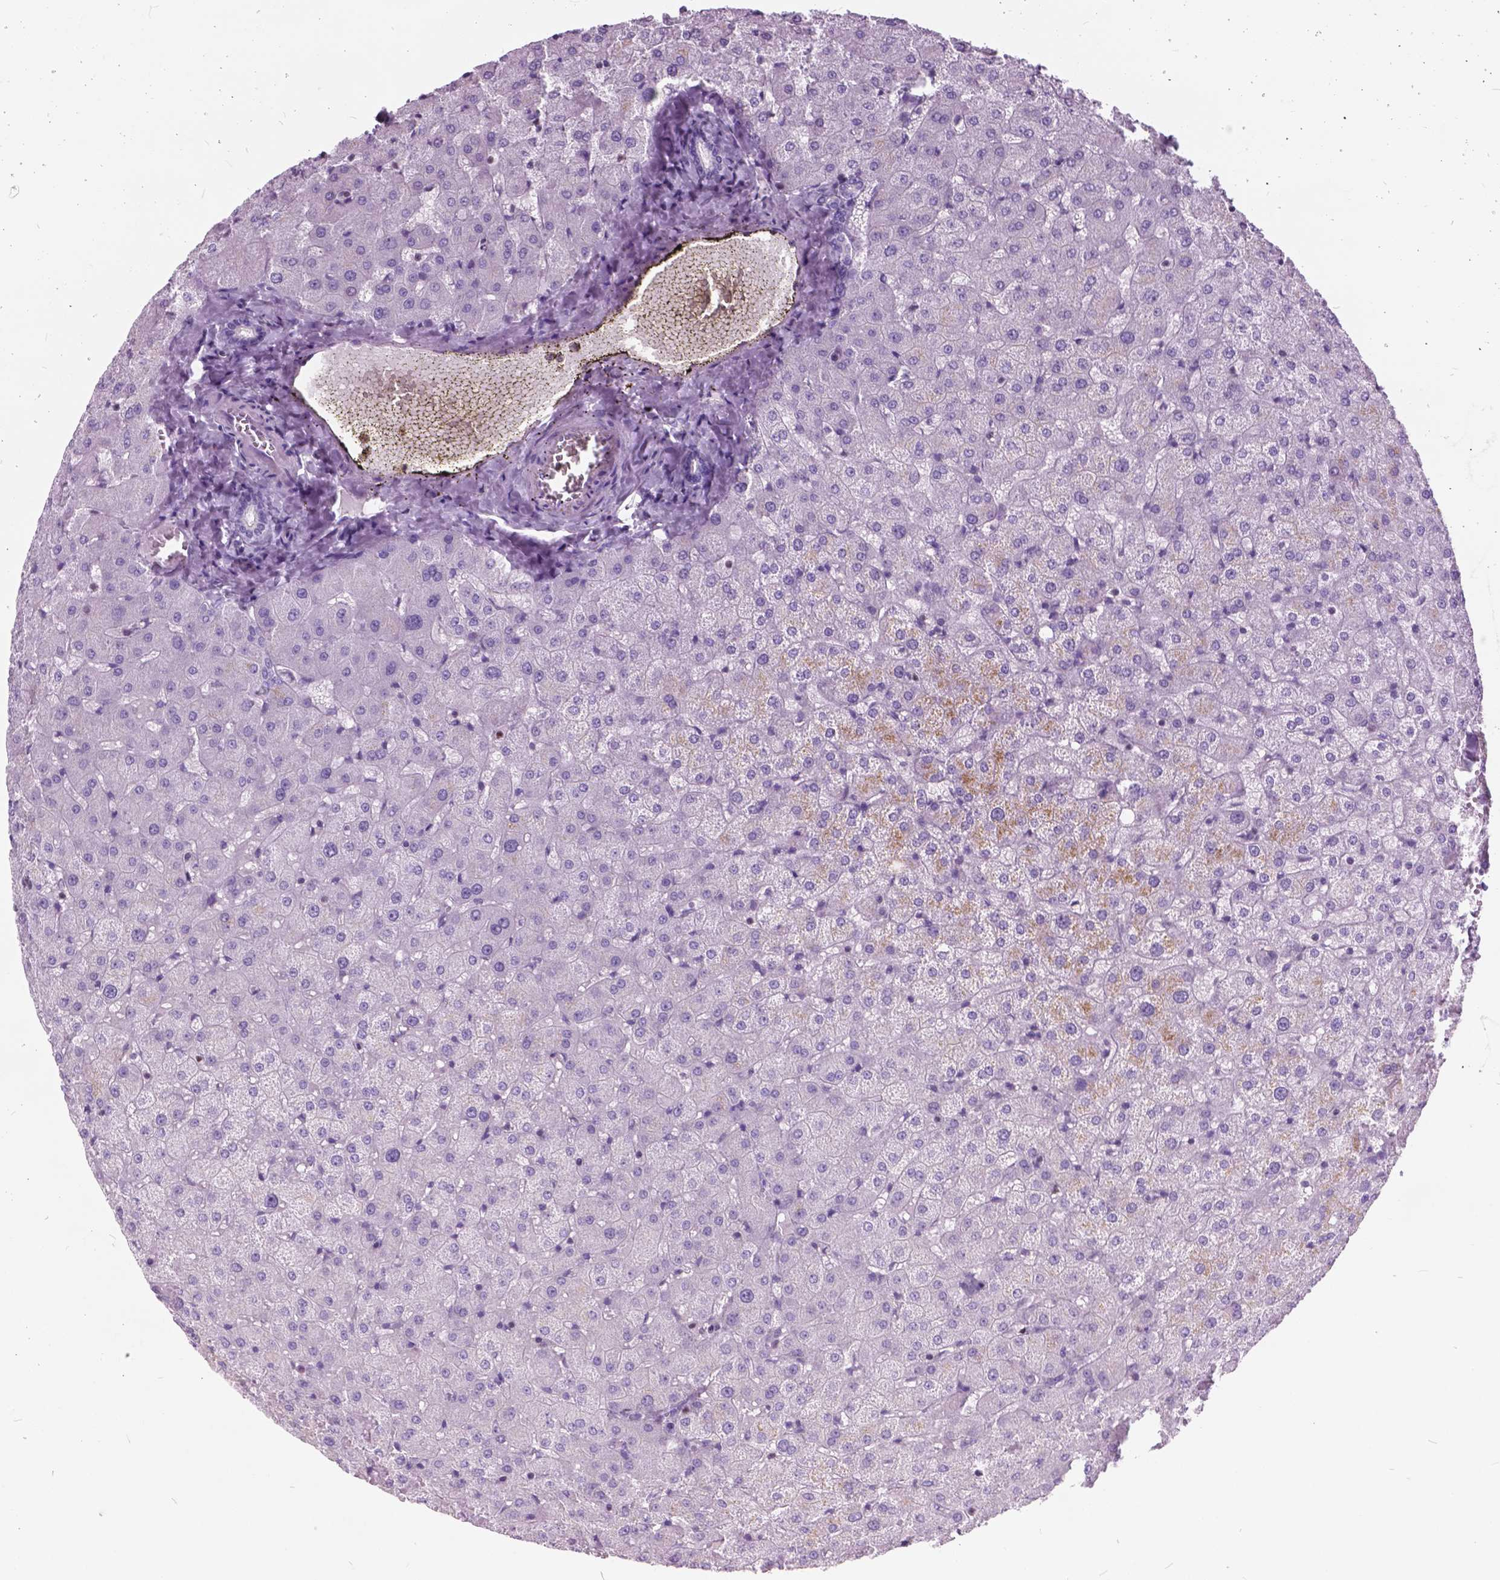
{"staining": {"intensity": "negative", "quantity": "none", "location": "none"}, "tissue": "liver", "cell_type": "Cholangiocytes", "image_type": "normal", "snomed": [{"axis": "morphology", "description": "Normal tissue, NOS"}, {"axis": "topography", "description": "Liver"}], "caption": "This is a histopathology image of IHC staining of benign liver, which shows no staining in cholangiocytes.", "gene": "SP140", "patient": {"sex": "female", "age": 50}}